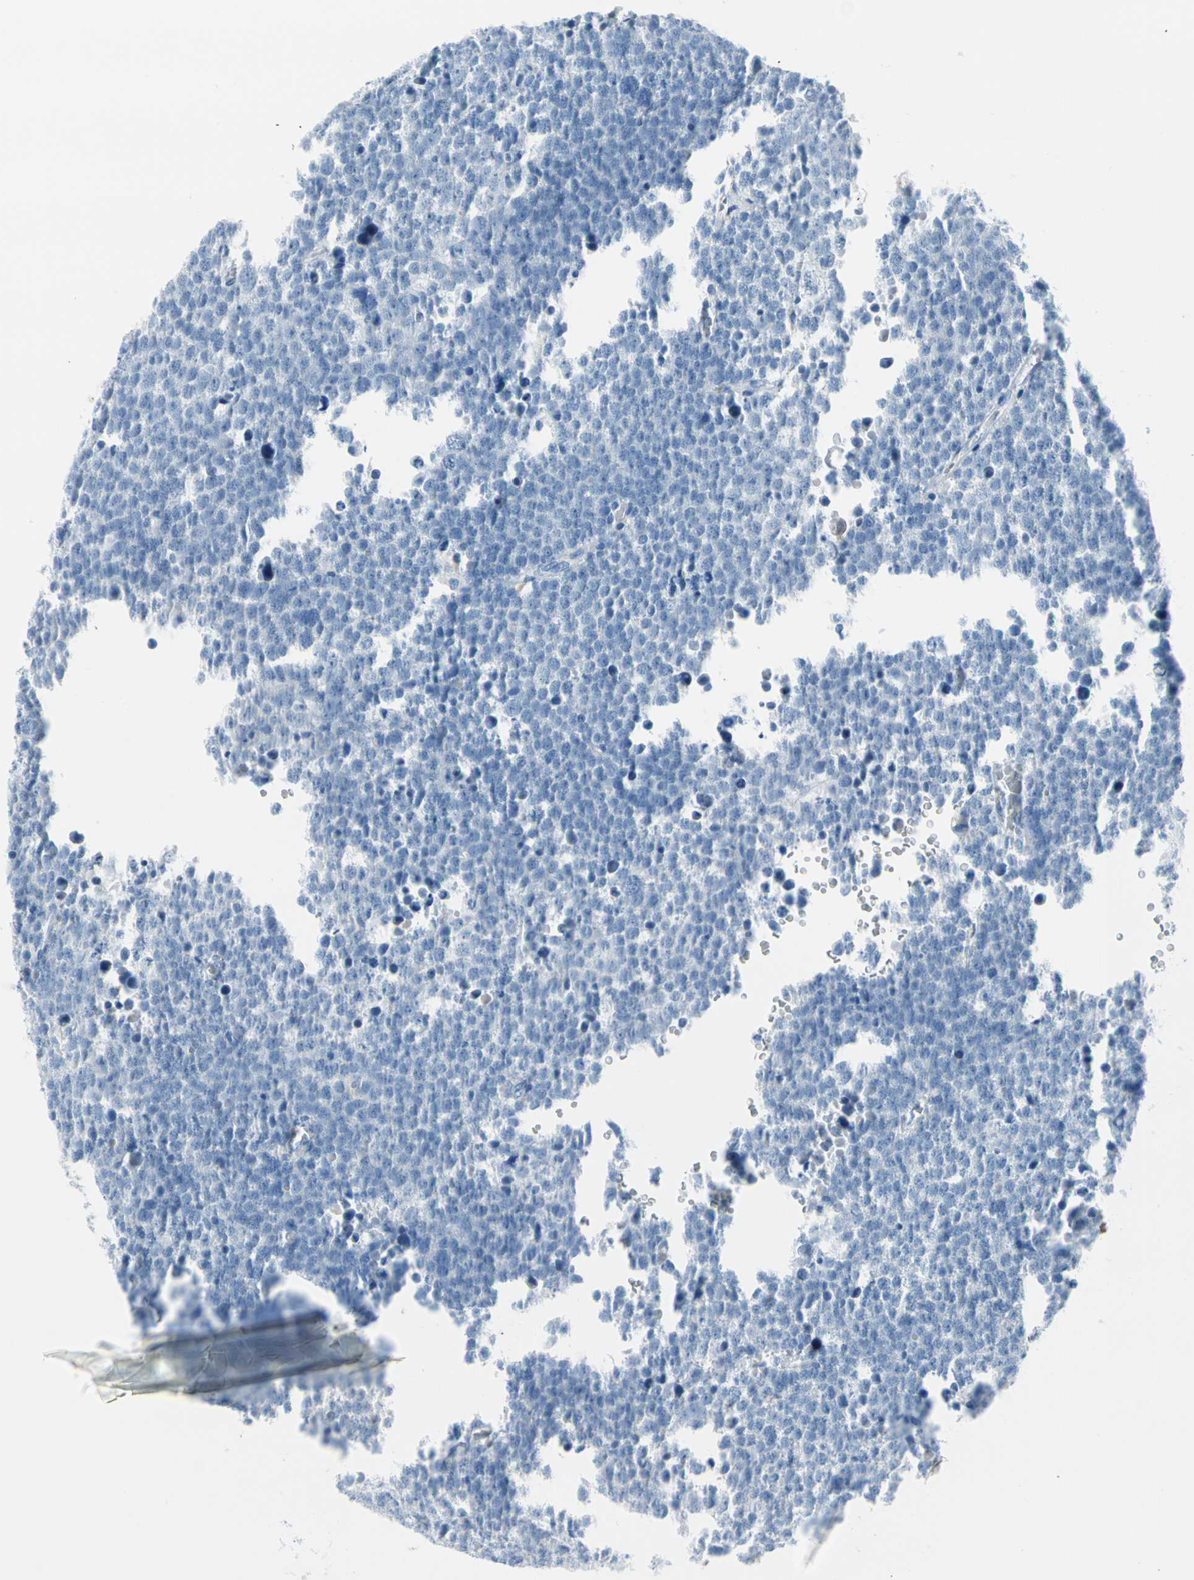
{"staining": {"intensity": "negative", "quantity": "none", "location": "none"}, "tissue": "testis cancer", "cell_type": "Tumor cells", "image_type": "cancer", "snomed": [{"axis": "morphology", "description": "Seminoma, NOS"}, {"axis": "topography", "description": "Testis"}], "caption": "A photomicrograph of testis seminoma stained for a protein demonstrates no brown staining in tumor cells.", "gene": "TPO", "patient": {"sex": "male", "age": 71}}